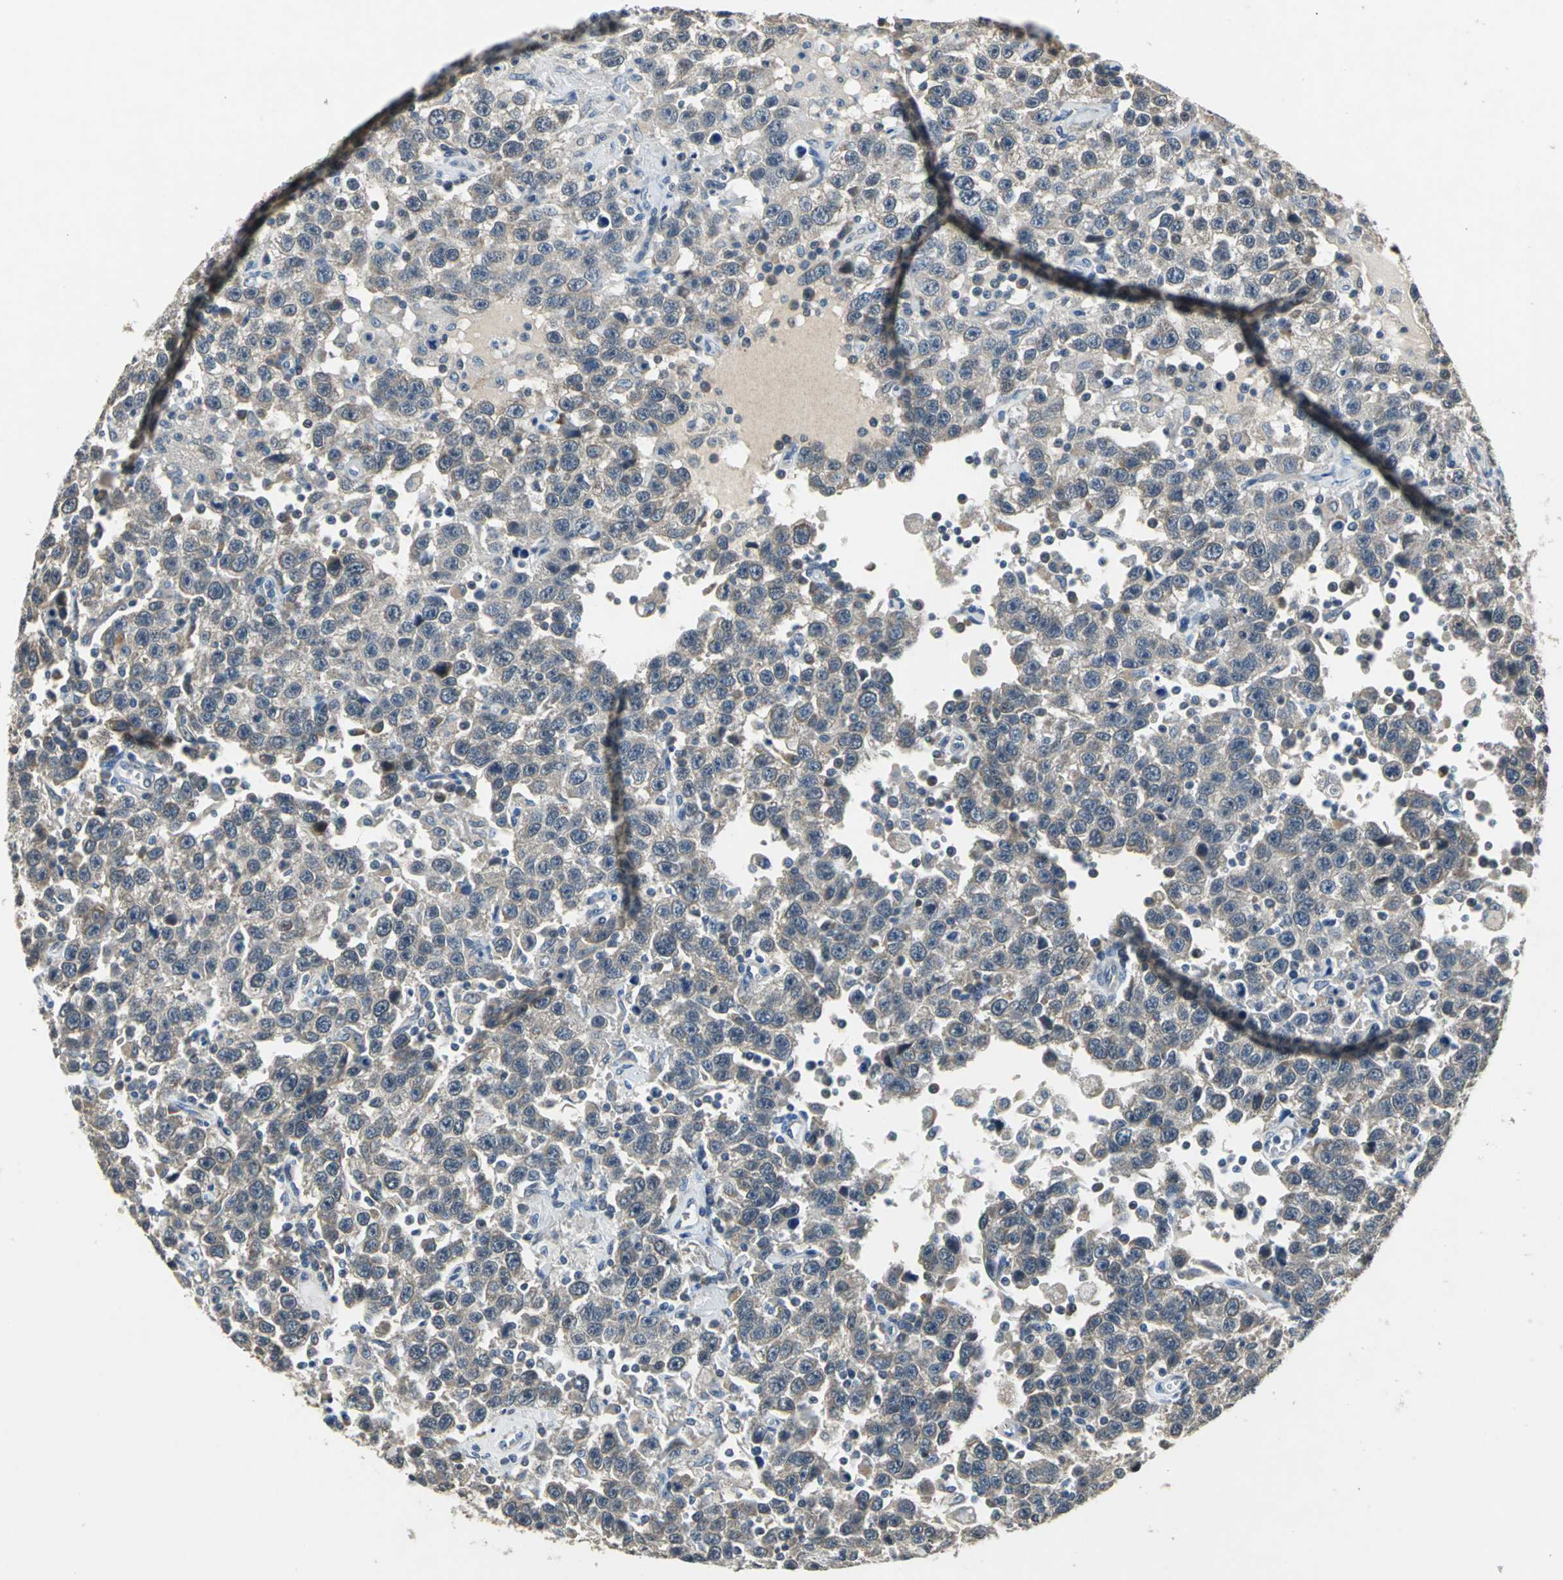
{"staining": {"intensity": "weak", "quantity": ">75%", "location": "cytoplasmic/membranous"}, "tissue": "testis cancer", "cell_type": "Tumor cells", "image_type": "cancer", "snomed": [{"axis": "morphology", "description": "Seminoma, NOS"}, {"axis": "topography", "description": "Testis"}], "caption": "This is an image of immunohistochemistry (IHC) staining of testis cancer (seminoma), which shows weak positivity in the cytoplasmic/membranous of tumor cells.", "gene": "JADE3", "patient": {"sex": "male", "age": 41}}